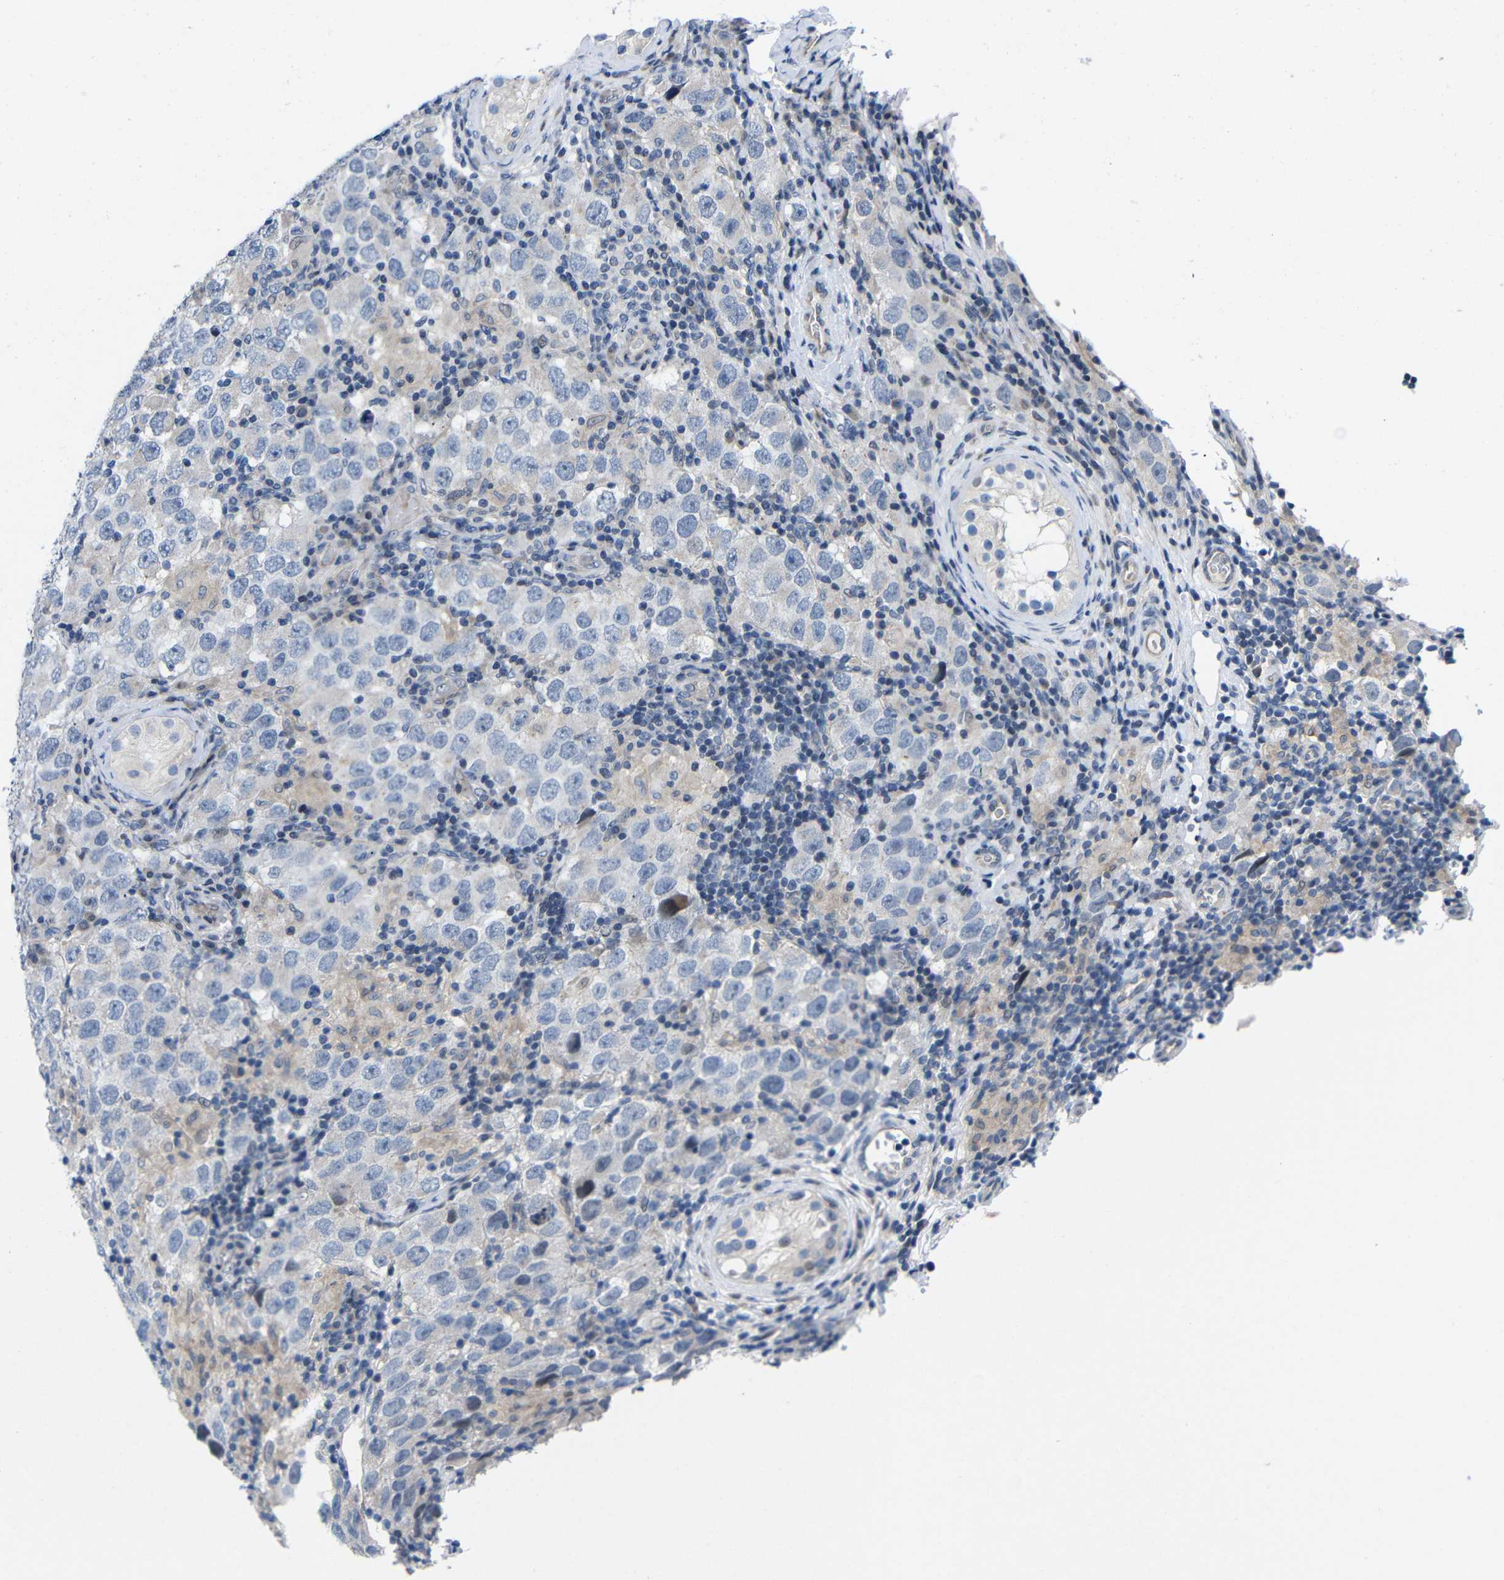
{"staining": {"intensity": "negative", "quantity": "none", "location": "none"}, "tissue": "testis cancer", "cell_type": "Tumor cells", "image_type": "cancer", "snomed": [{"axis": "morphology", "description": "Carcinoma, Embryonal, NOS"}, {"axis": "topography", "description": "Testis"}], "caption": "A high-resolution image shows immunohistochemistry staining of testis embryonal carcinoma, which demonstrates no significant positivity in tumor cells.", "gene": "CMTM1", "patient": {"sex": "male", "age": 21}}